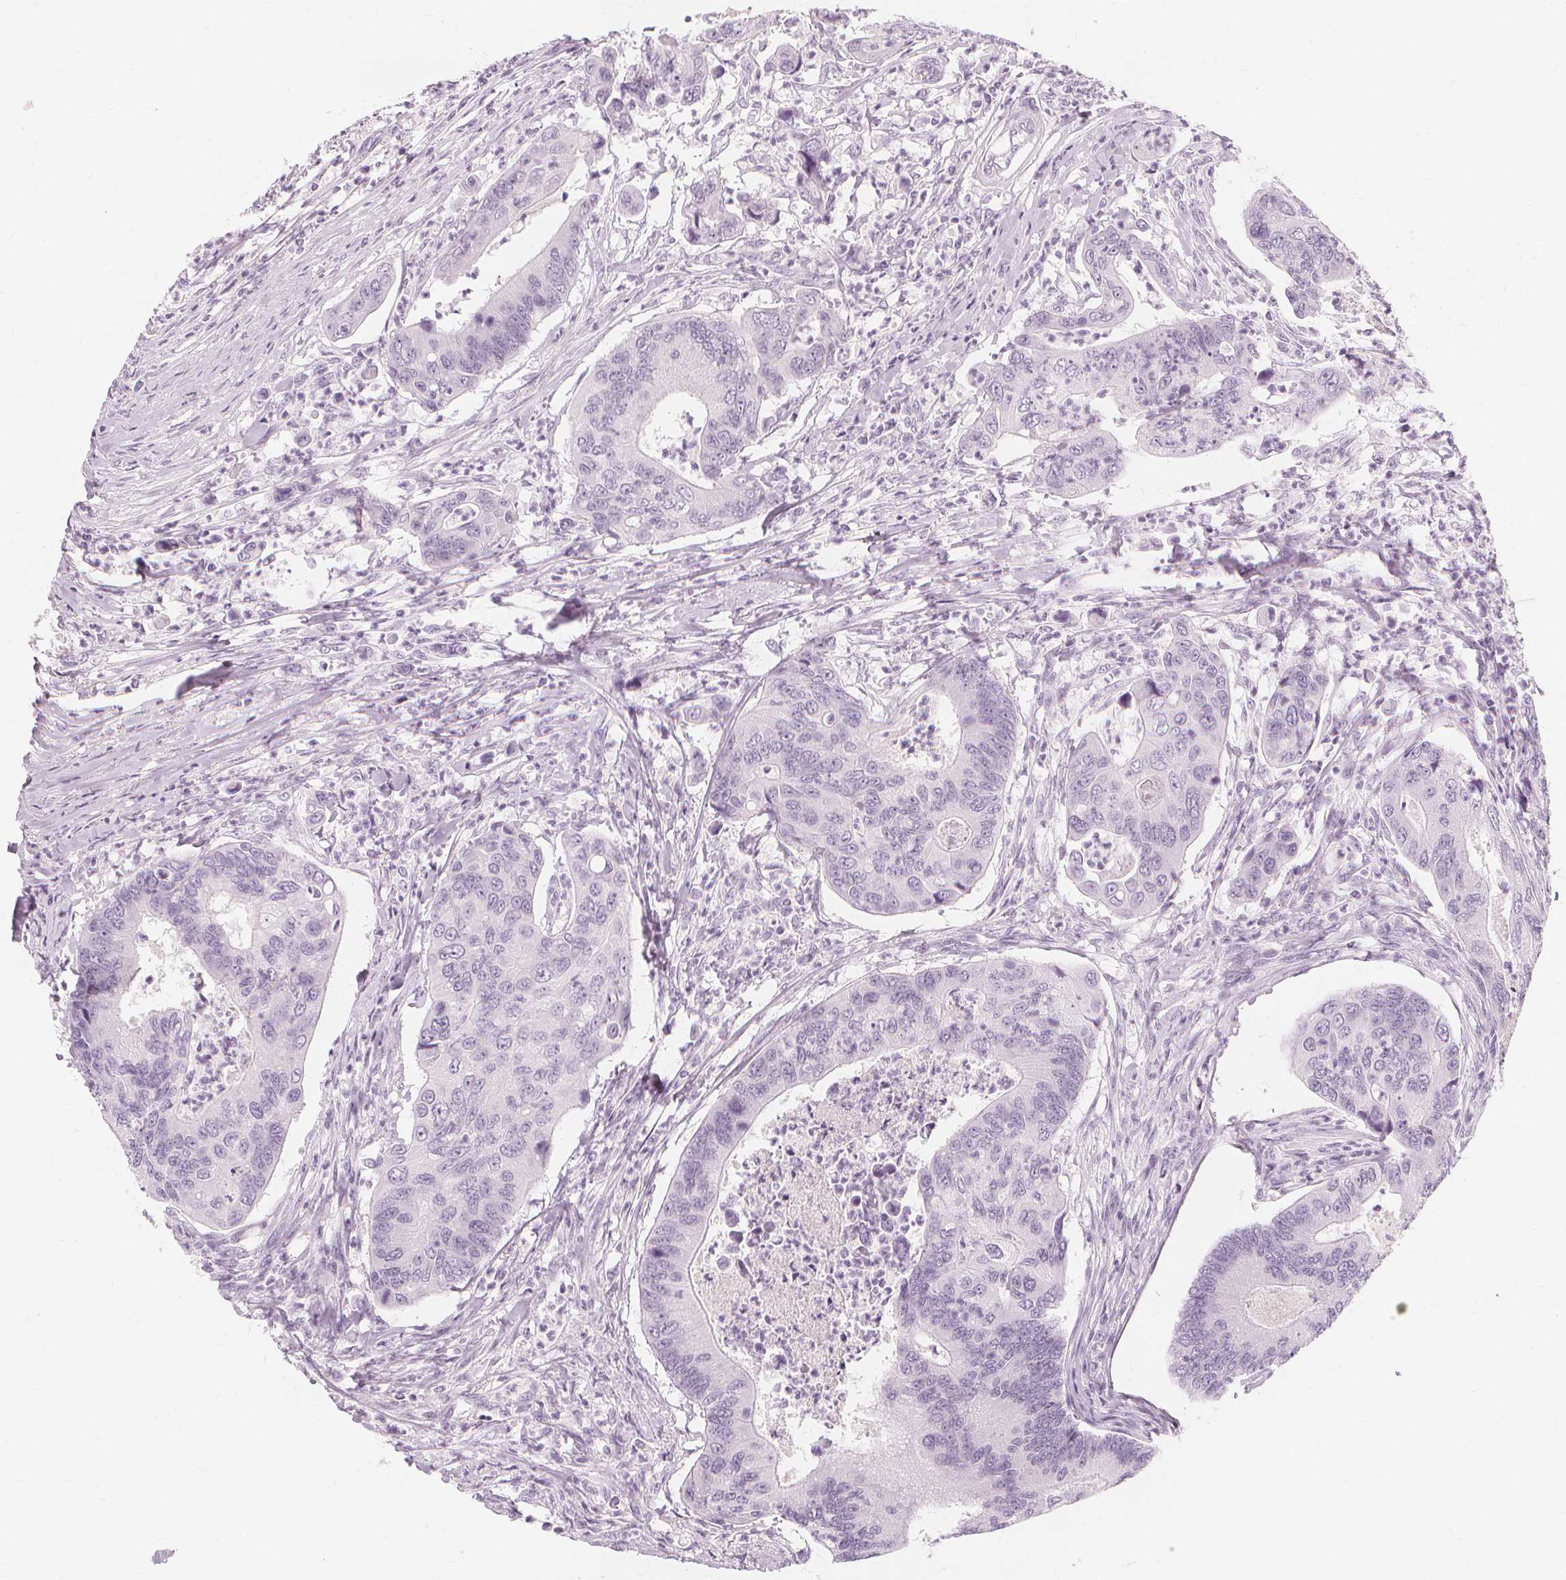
{"staining": {"intensity": "negative", "quantity": "none", "location": "none"}, "tissue": "colorectal cancer", "cell_type": "Tumor cells", "image_type": "cancer", "snomed": [{"axis": "morphology", "description": "Adenocarcinoma, NOS"}, {"axis": "topography", "description": "Colon"}], "caption": "The micrograph shows no significant staining in tumor cells of colorectal adenocarcinoma. (DAB (3,3'-diaminobenzidine) immunohistochemistry (IHC) with hematoxylin counter stain).", "gene": "TFF1", "patient": {"sex": "female", "age": 67}}